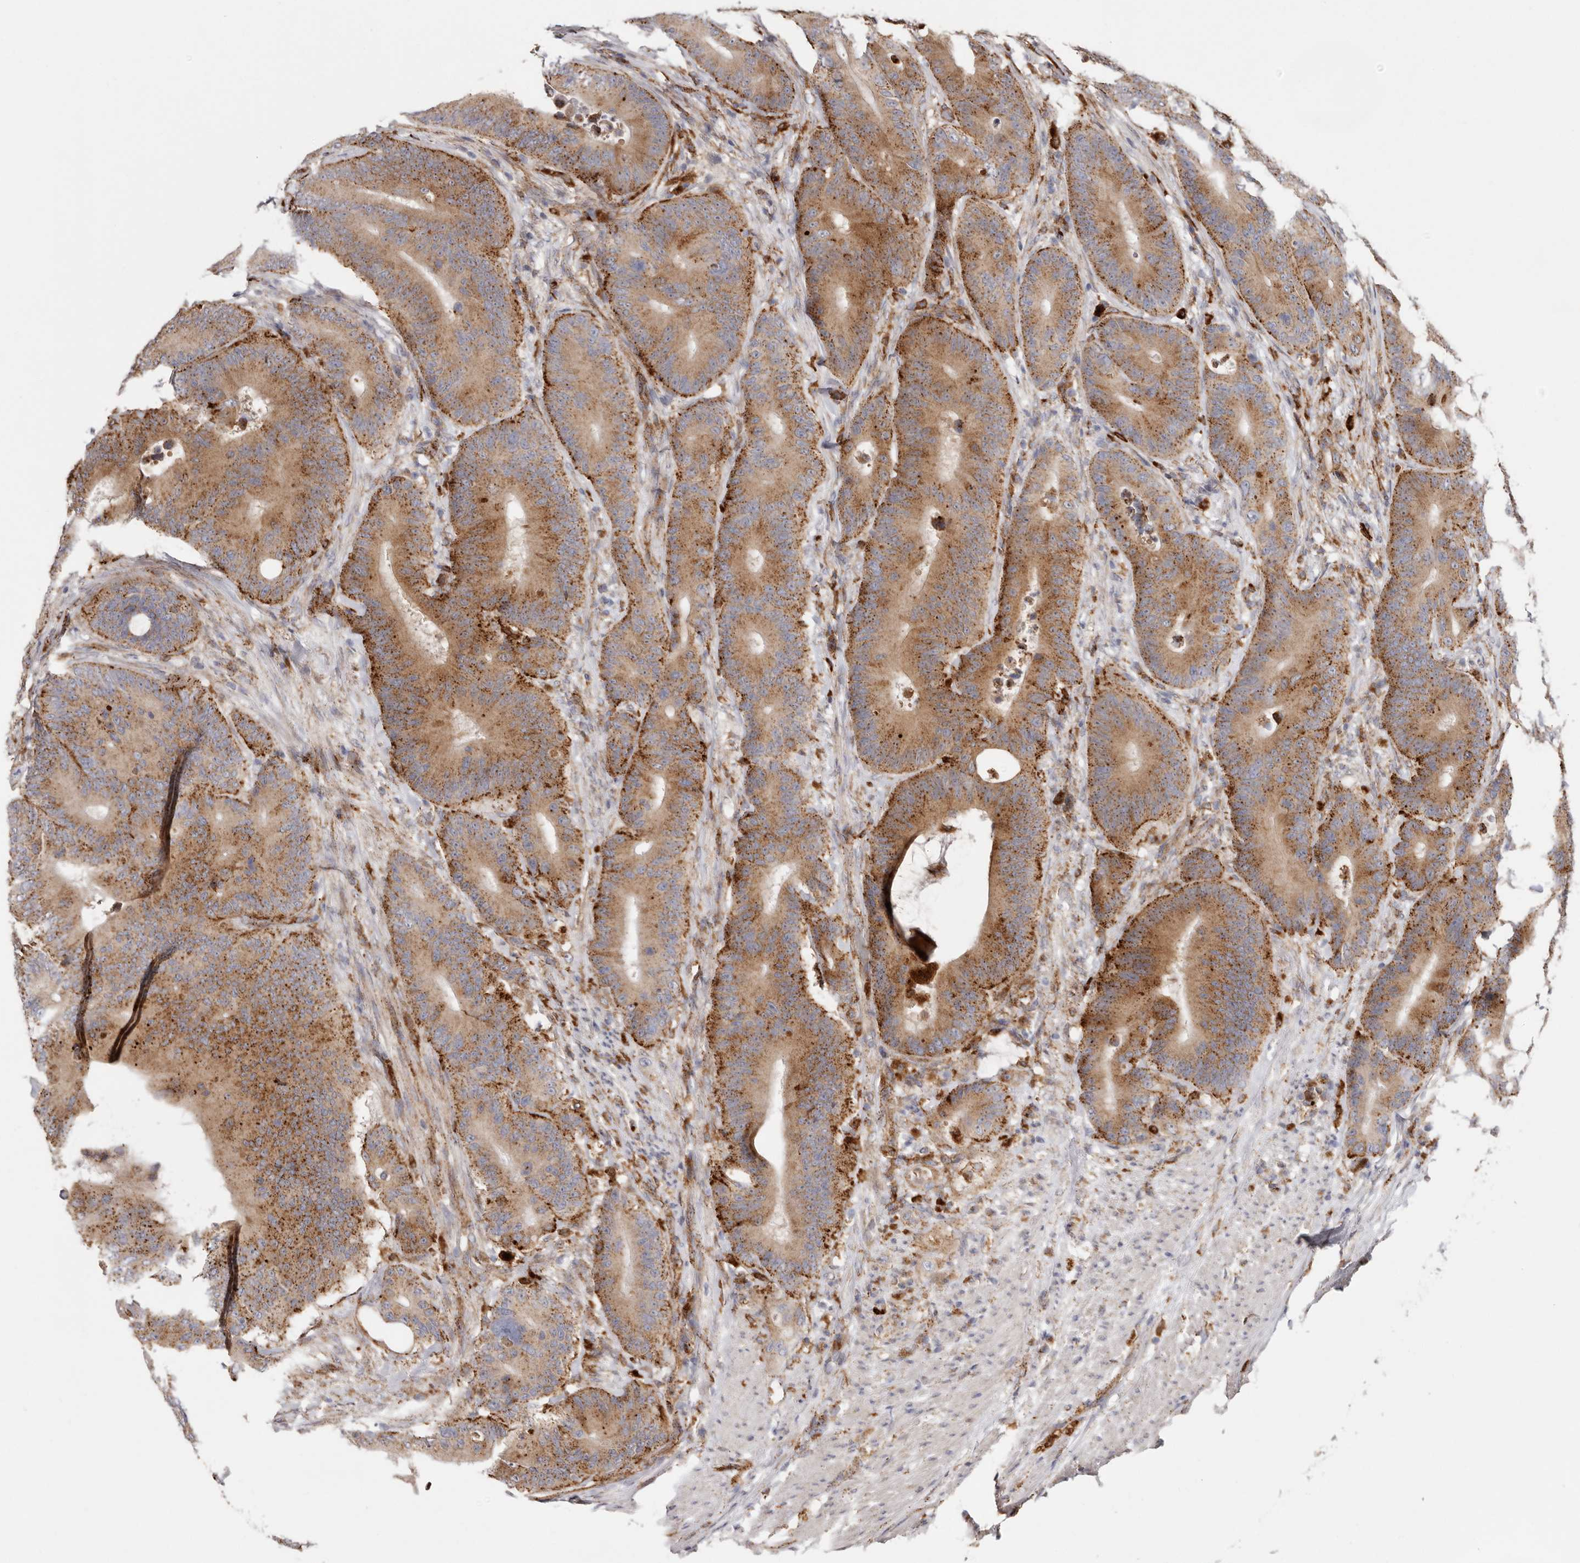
{"staining": {"intensity": "moderate", "quantity": ">75%", "location": "cytoplasmic/membranous"}, "tissue": "colorectal cancer", "cell_type": "Tumor cells", "image_type": "cancer", "snomed": [{"axis": "morphology", "description": "Adenocarcinoma, NOS"}, {"axis": "topography", "description": "Colon"}], "caption": "The immunohistochemical stain highlights moderate cytoplasmic/membranous positivity in tumor cells of colorectal adenocarcinoma tissue.", "gene": "GRN", "patient": {"sex": "male", "age": 83}}